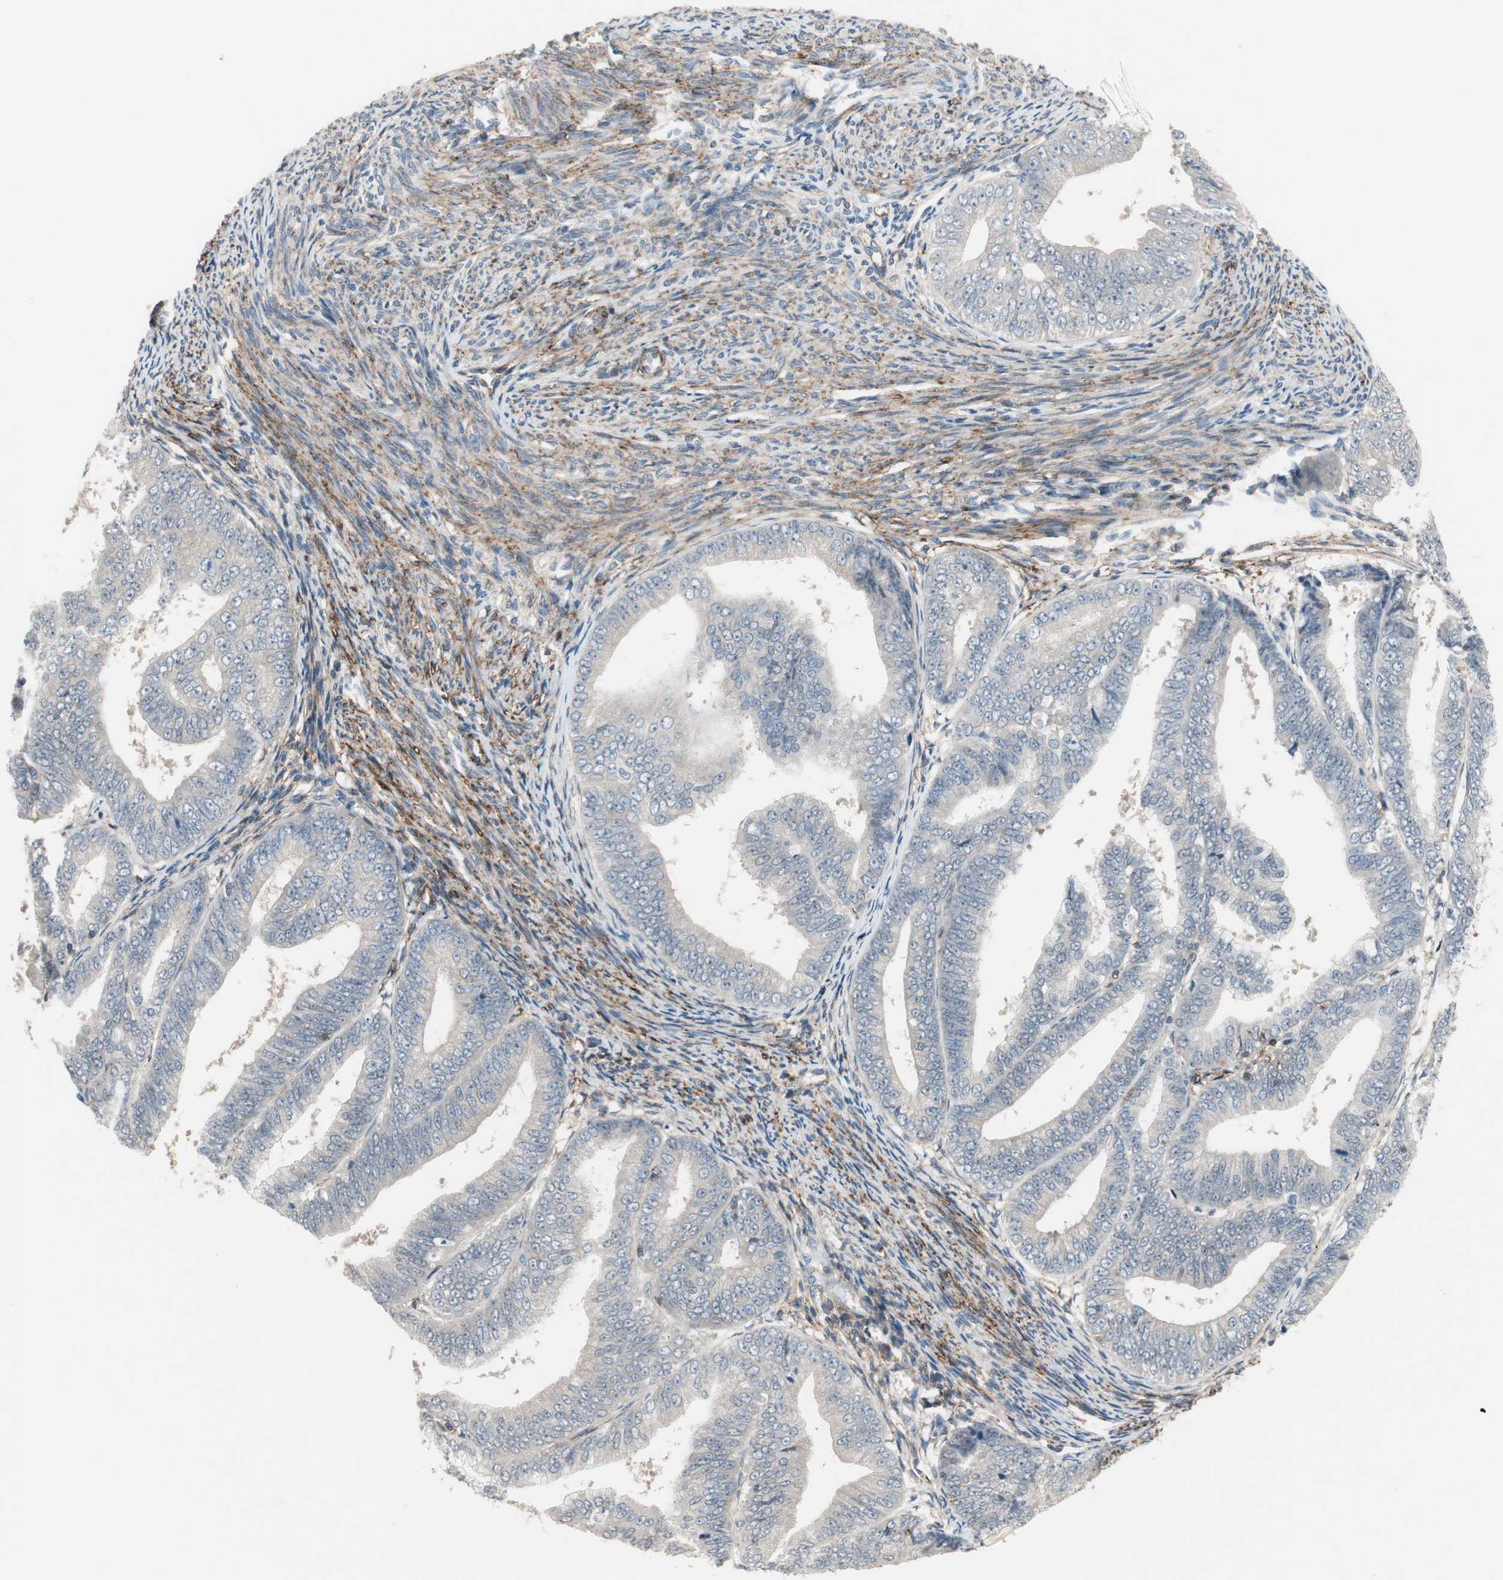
{"staining": {"intensity": "negative", "quantity": "none", "location": "none"}, "tissue": "endometrial cancer", "cell_type": "Tumor cells", "image_type": "cancer", "snomed": [{"axis": "morphology", "description": "Adenocarcinoma, NOS"}, {"axis": "topography", "description": "Endometrium"}], "caption": "This is an immunohistochemistry (IHC) image of human endometrial cancer. There is no staining in tumor cells.", "gene": "GRHL1", "patient": {"sex": "female", "age": 63}}